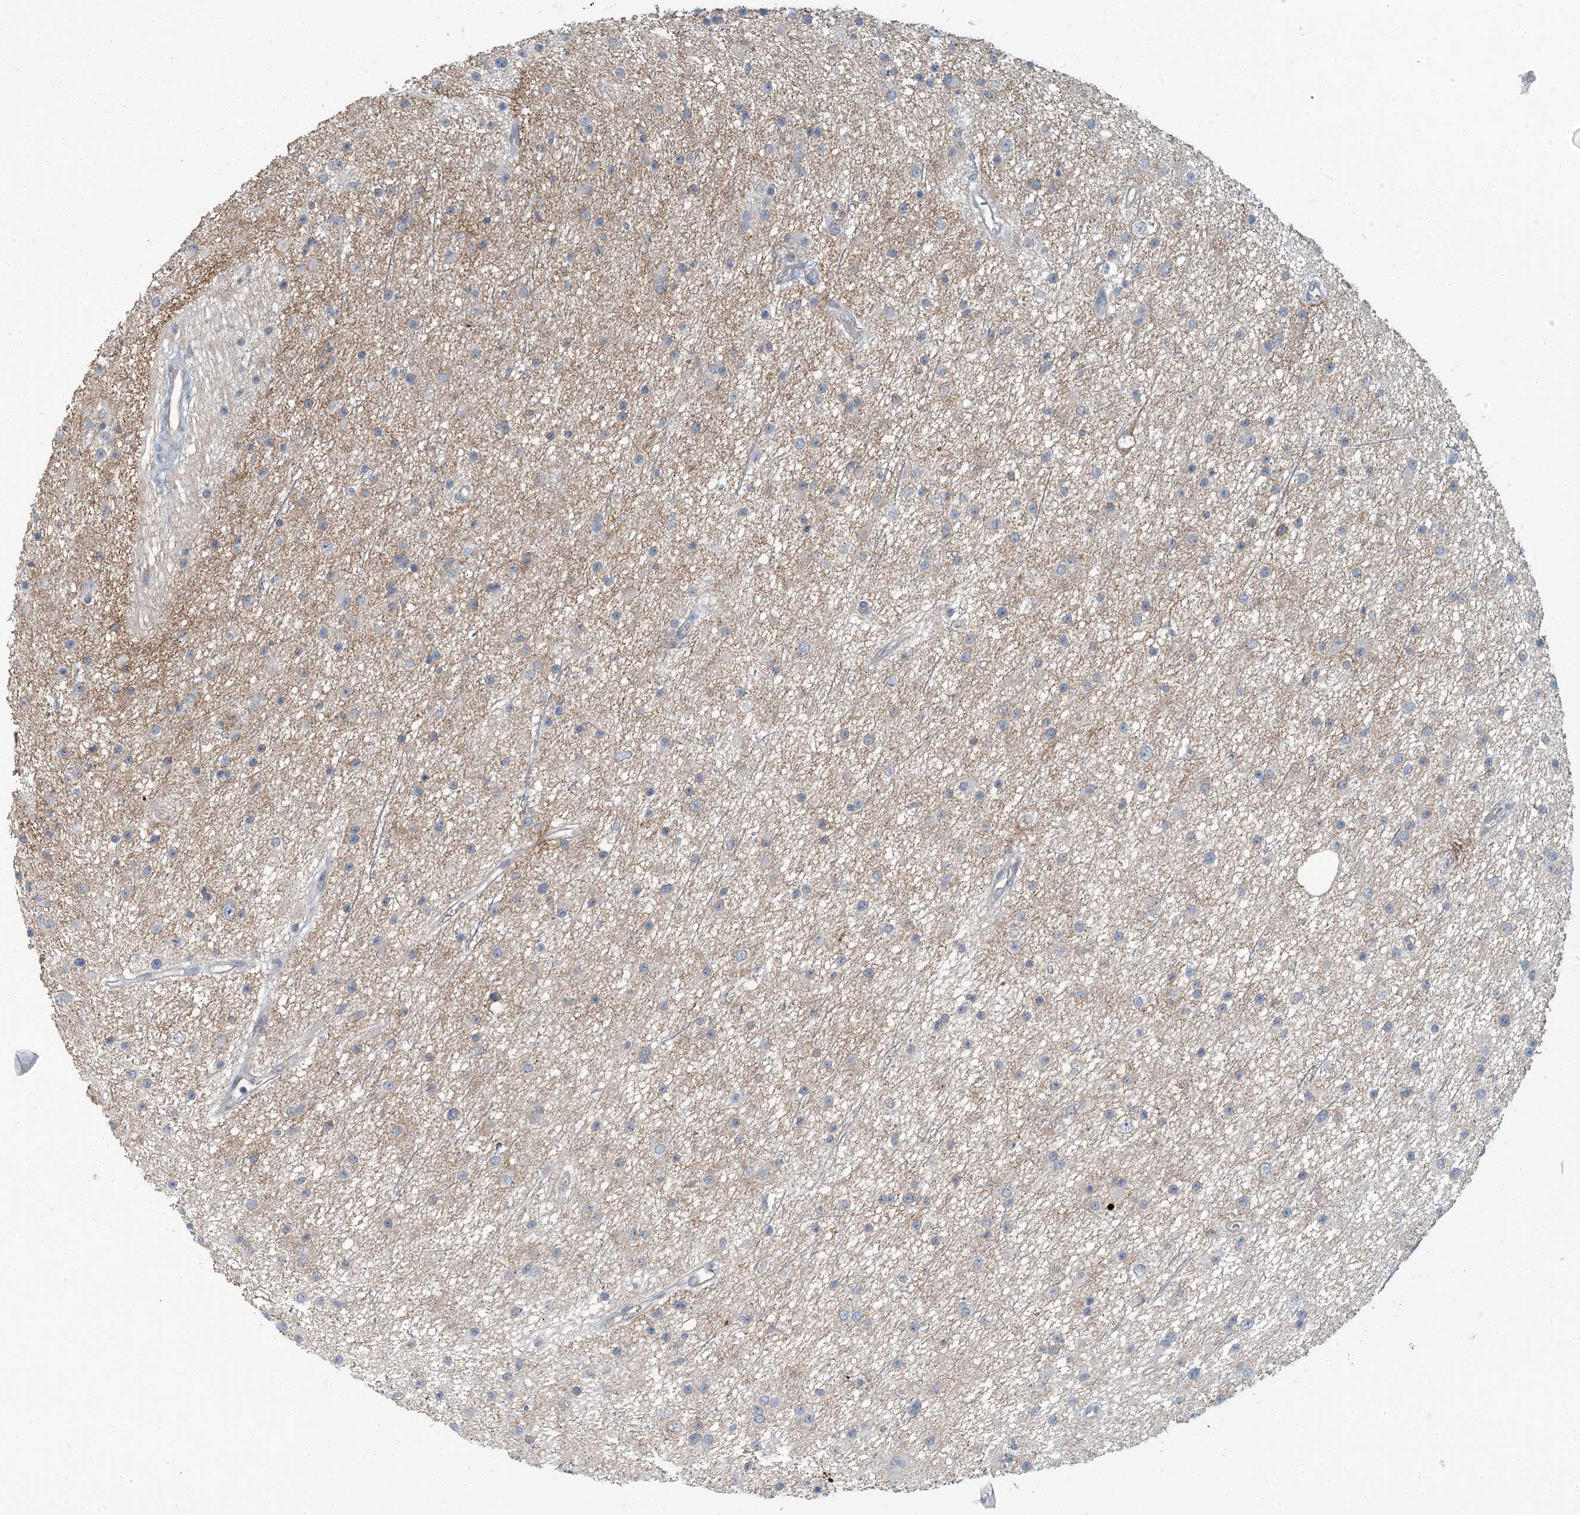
{"staining": {"intensity": "weak", "quantity": "<25%", "location": "cytoplasmic/membranous"}, "tissue": "glioma", "cell_type": "Tumor cells", "image_type": "cancer", "snomed": [{"axis": "morphology", "description": "Glioma, malignant, Low grade"}, {"axis": "topography", "description": "Cerebral cortex"}], "caption": "Immunohistochemistry (IHC) image of human glioma stained for a protein (brown), which demonstrates no staining in tumor cells.", "gene": "EPHA4", "patient": {"sex": "female", "age": 39}}